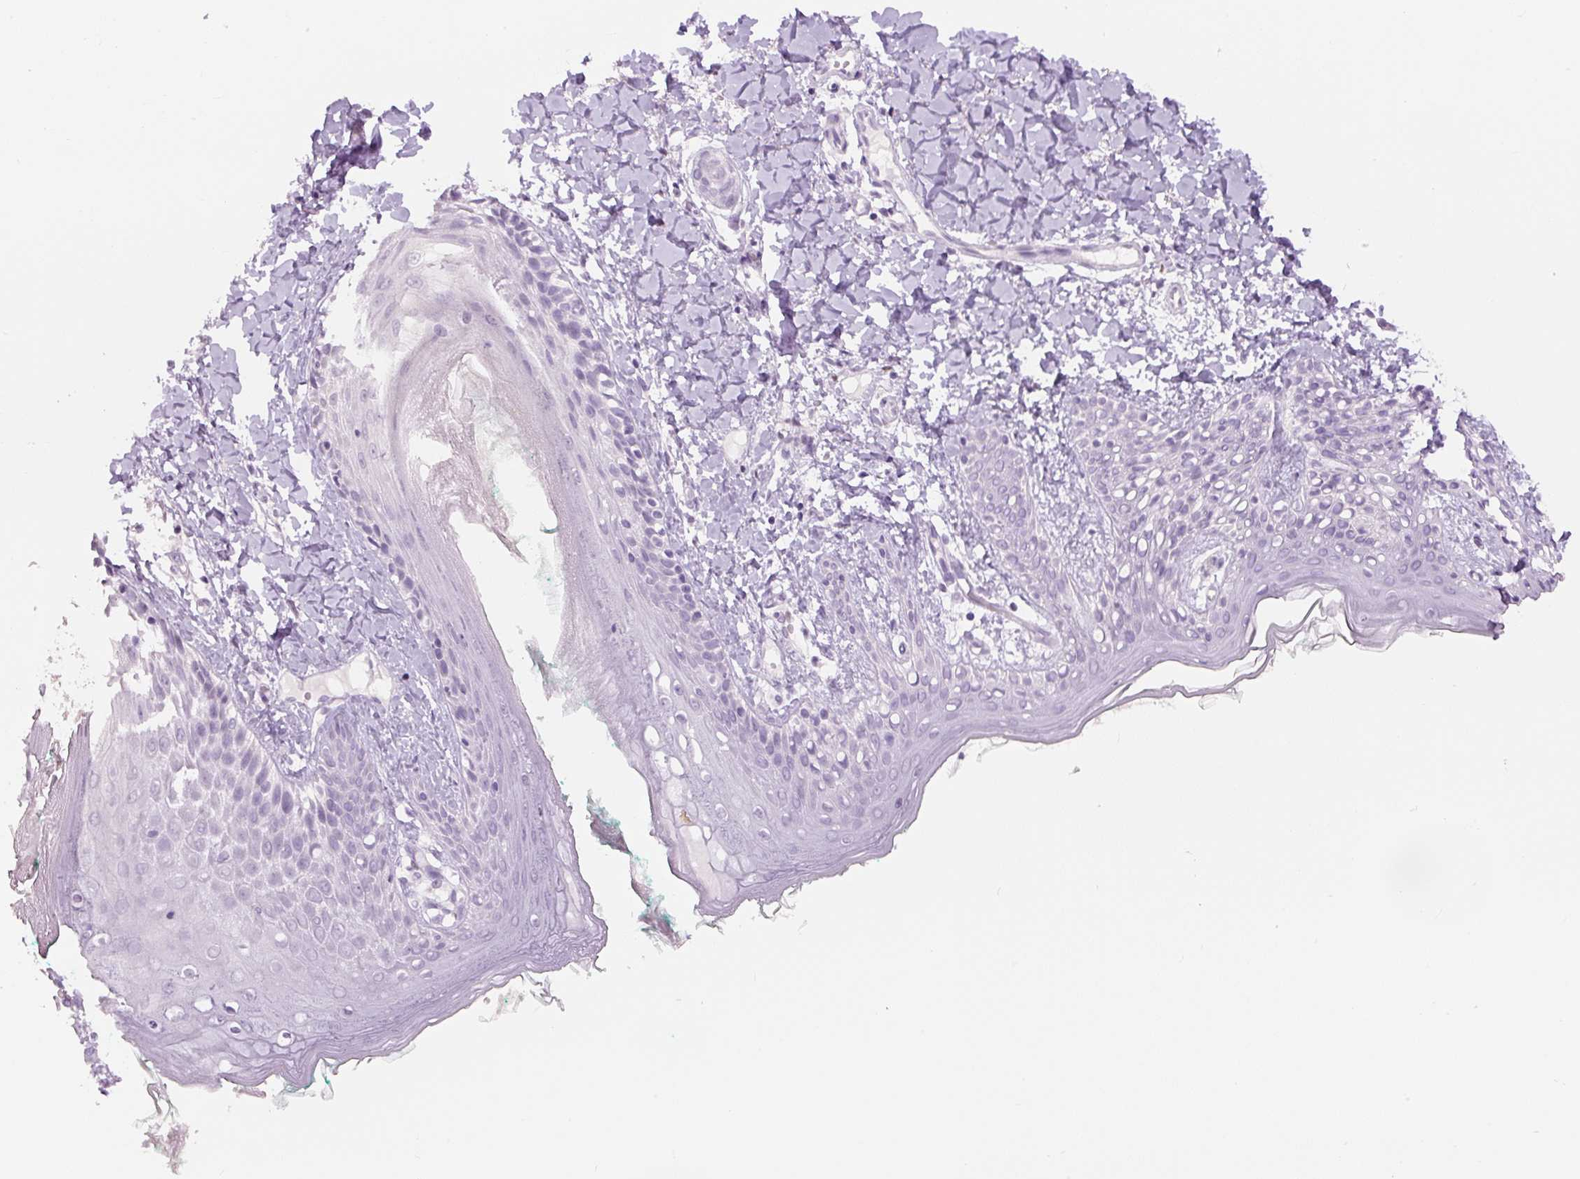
{"staining": {"intensity": "negative", "quantity": "none", "location": "none"}, "tissue": "skin", "cell_type": "Fibroblasts", "image_type": "normal", "snomed": [{"axis": "morphology", "description": "Normal tissue, NOS"}, {"axis": "topography", "description": "Skin"}], "caption": "DAB (3,3'-diaminobenzidine) immunohistochemical staining of benign skin exhibits no significant expression in fibroblasts.", "gene": "SIX1", "patient": {"sex": "male", "age": 16}}